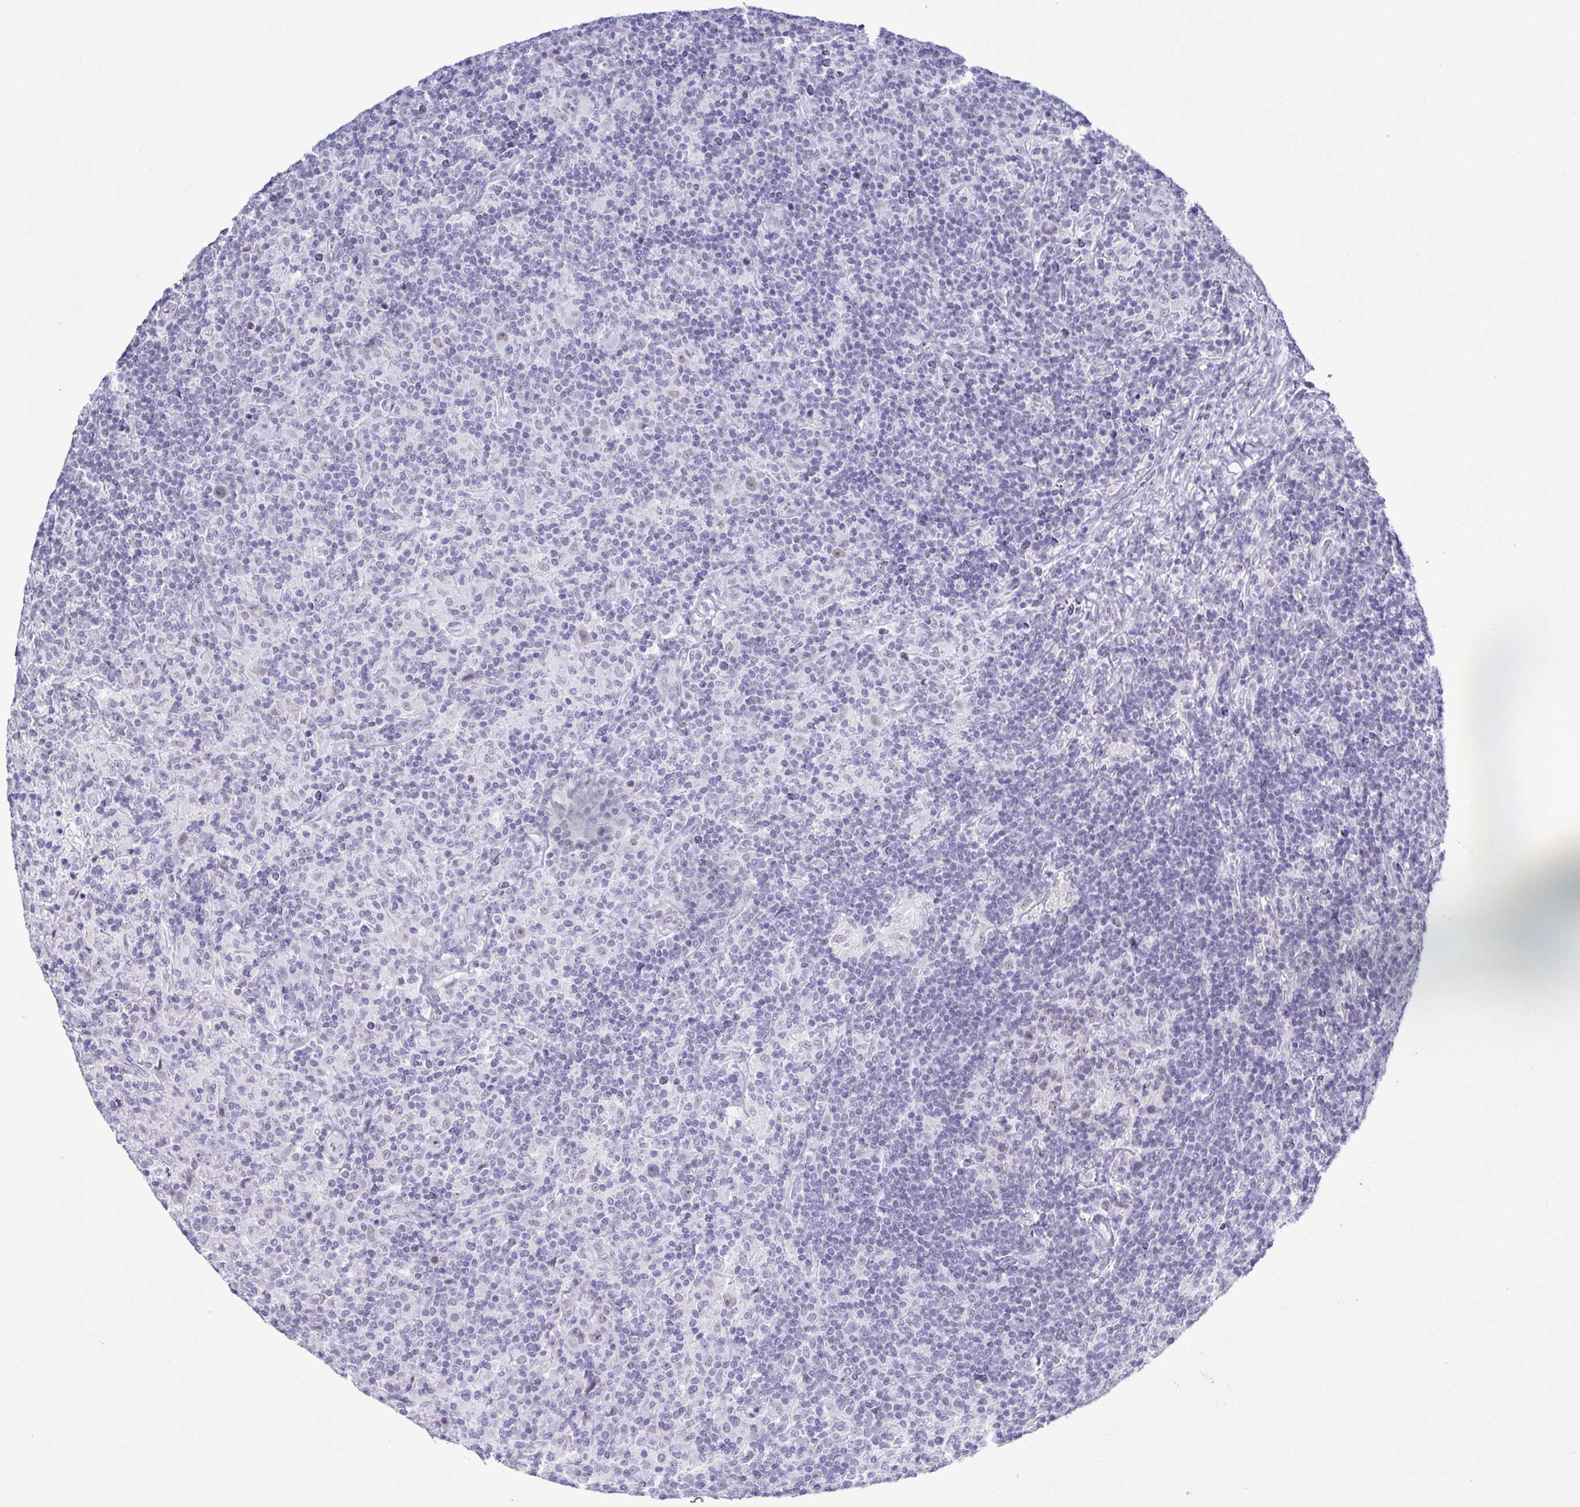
{"staining": {"intensity": "negative", "quantity": "none", "location": "none"}, "tissue": "lymphoma", "cell_type": "Tumor cells", "image_type": "cancer", "snomed": [{"axis": "morphology", "description": "Hodgkin's disease, NOS"}, {"axis": "topography", "description": "Lymph node"}], "caption": "A photomicrograph of Hodgkin's disease stained for a protein displays no brown staining in tumor cells.", "gene": "SUGP2", "patient": {"sex": "male", "age": 70}}